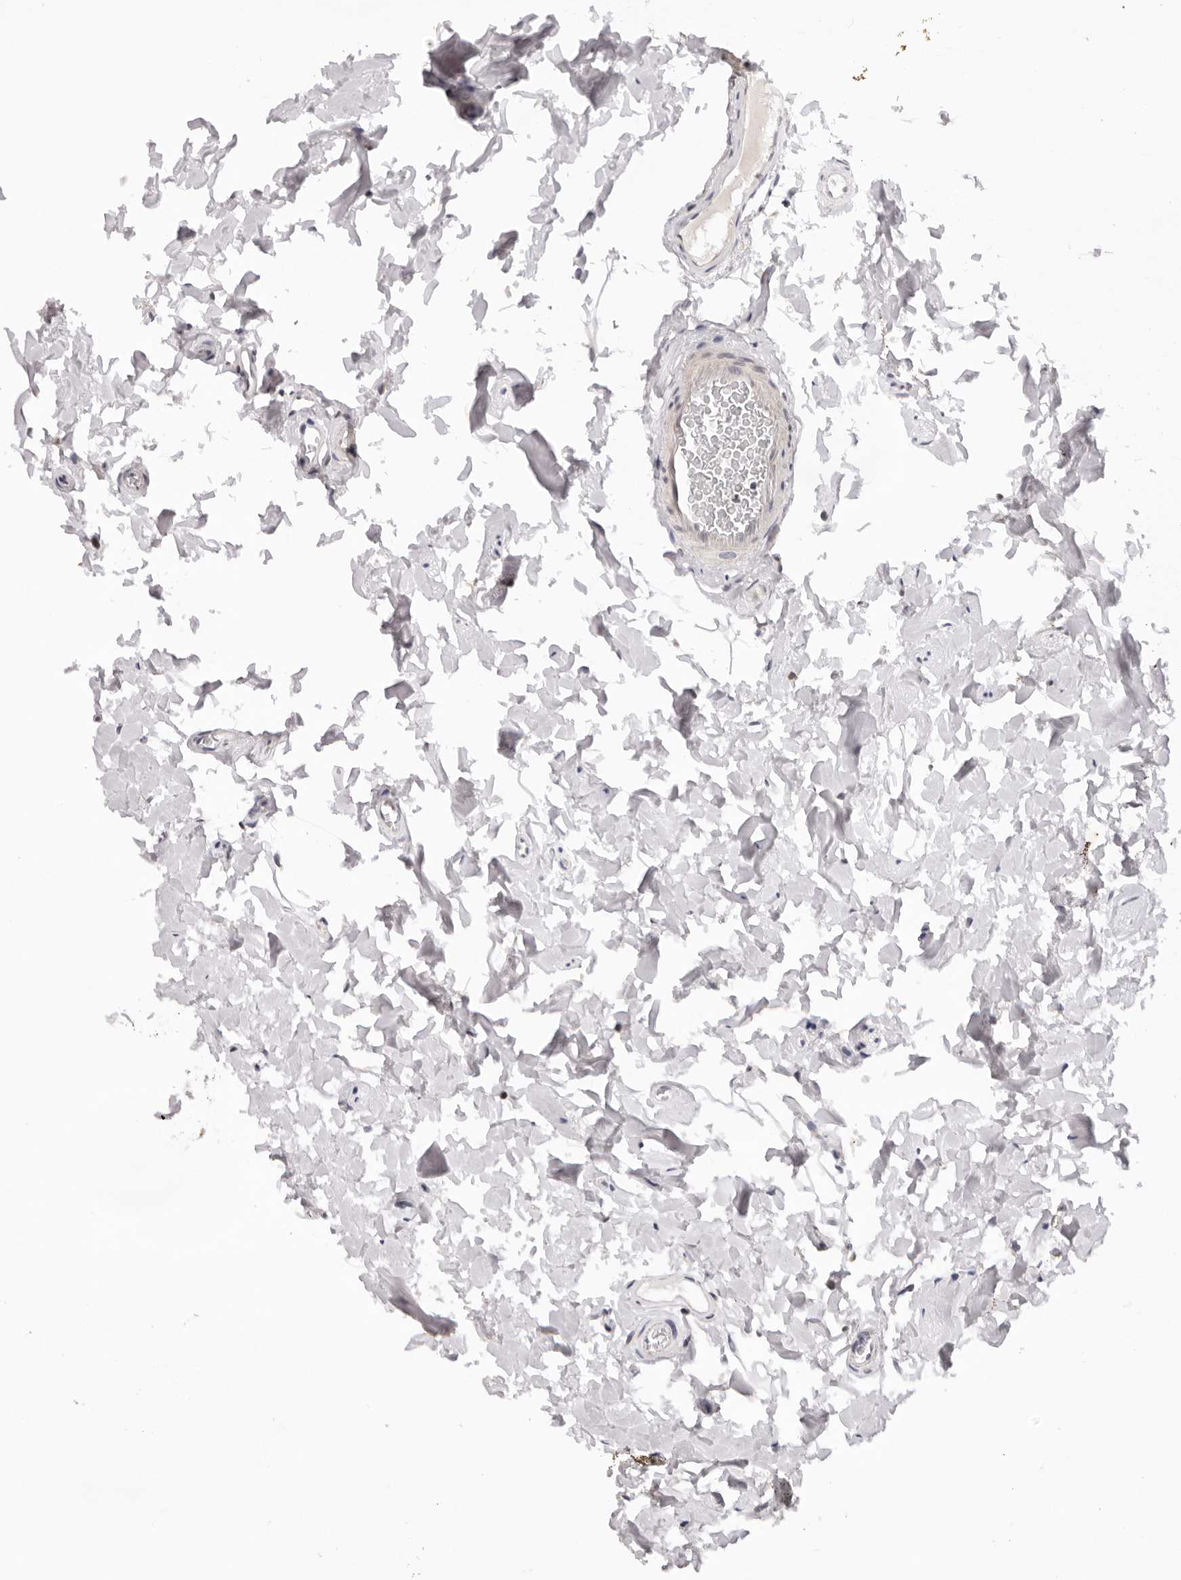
{"staining": {"intensity": "negative", "quantity": "none", "location": "none"}, "tissue": "colon", "cell_type": "Endothelial cells", "image_type": "normal", "snomed": [{"axis": "morphology", "description": "Normal tissue, NOS"}, {"axis": "topography", "description": "Colon"}], "caption": "Colon stained for a protein using IHC shows no staining endothelial cells.", "gene": "IL17RA", "patient": {"sex": "female", "age": 80}}